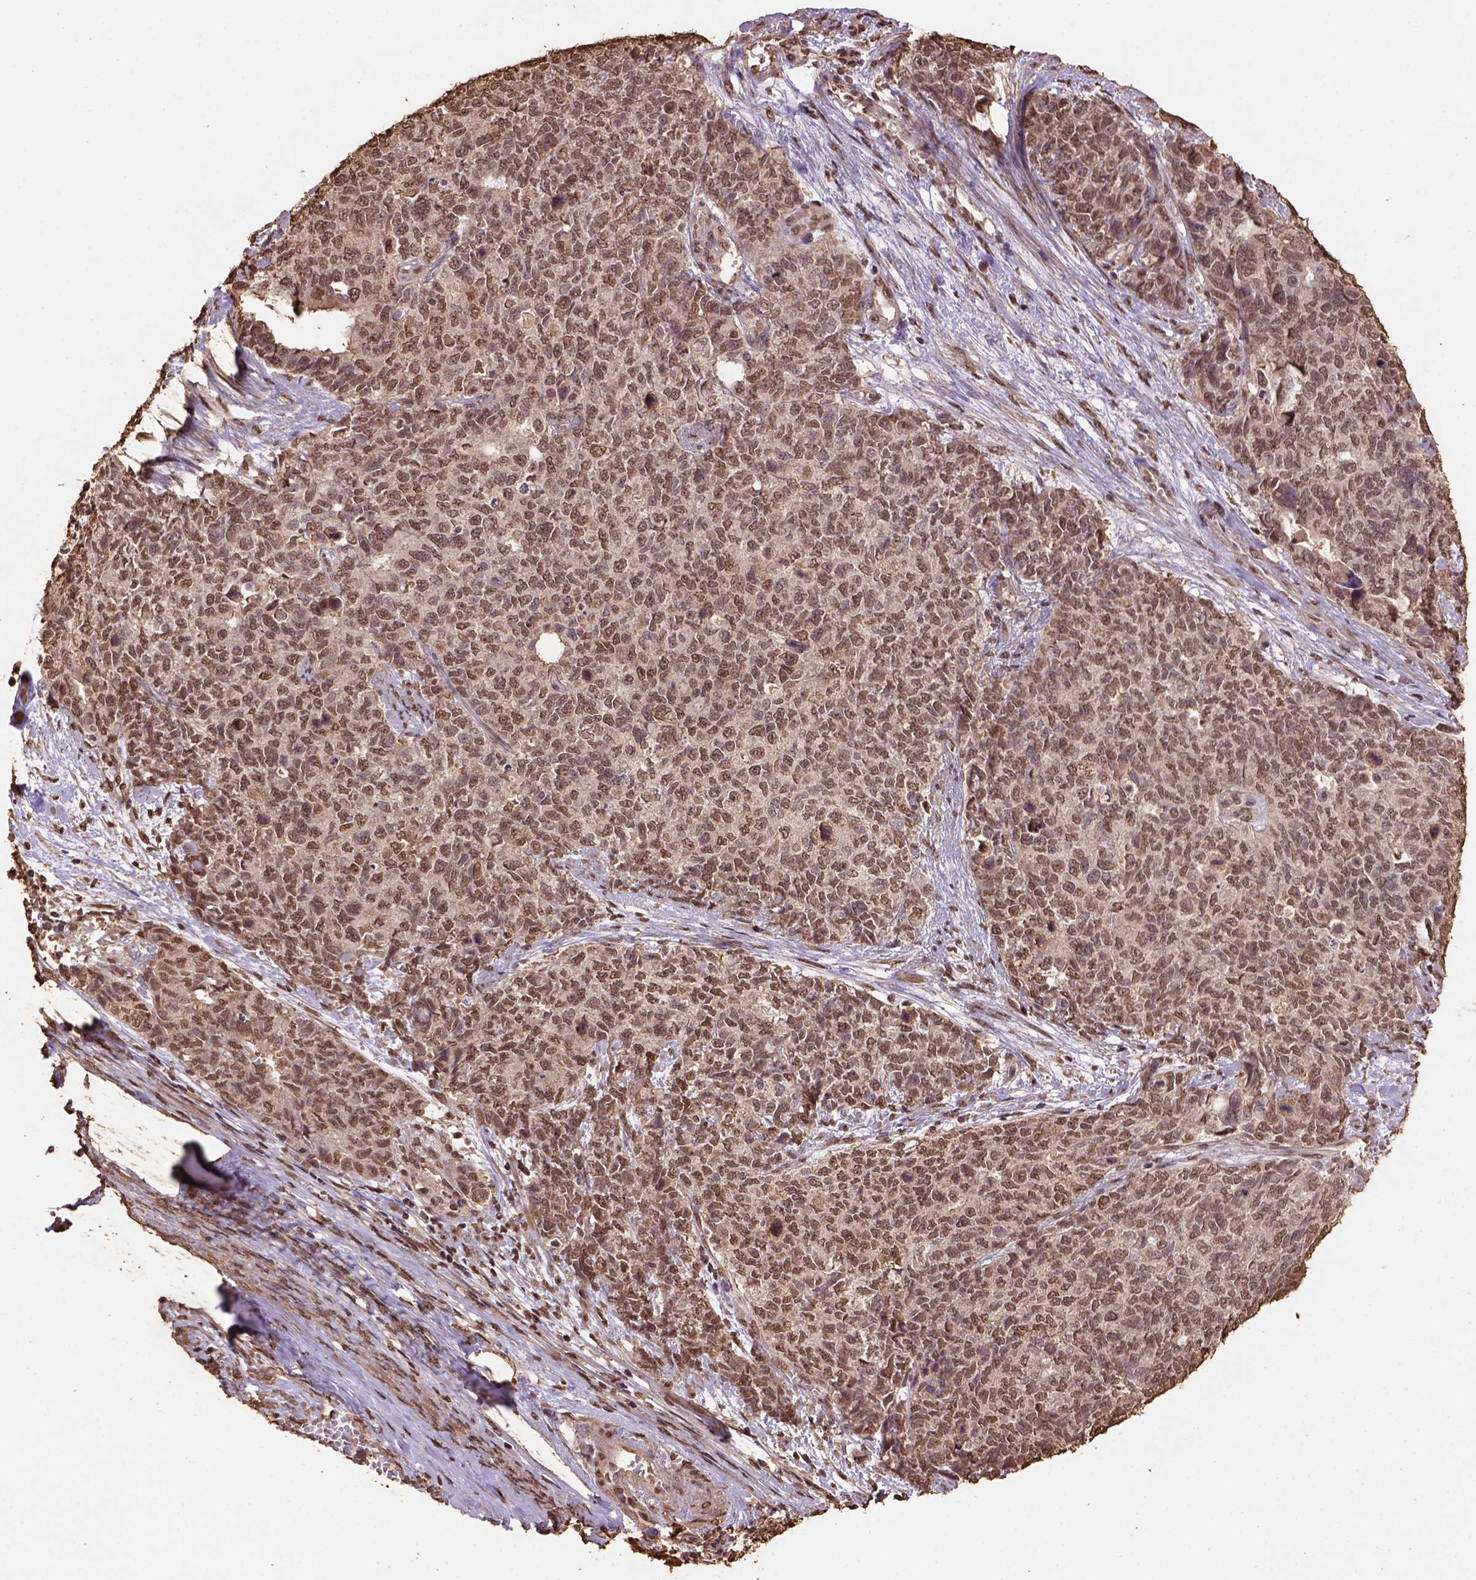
{"staining": {"intensity": "moderate", "quantity": ">75%", "location": "nuclear"}, "tissue": "cervical cancer", "cell_type": "Tumor cells", "image_type": "cancer", "snomed": [{"axis": "morphology", "description": "Squamous cell carcinoma, NOS"}, {"axis": "topography", "description": "Cervix"}], "caption": "IHC of human squamous cell carcinoma (cervical) reveals medium levels of moderate nuclear staining in about >75% of tumor cells.", "gene": "CSTF2T", "patient": {"sex": "female", "age": 63}}